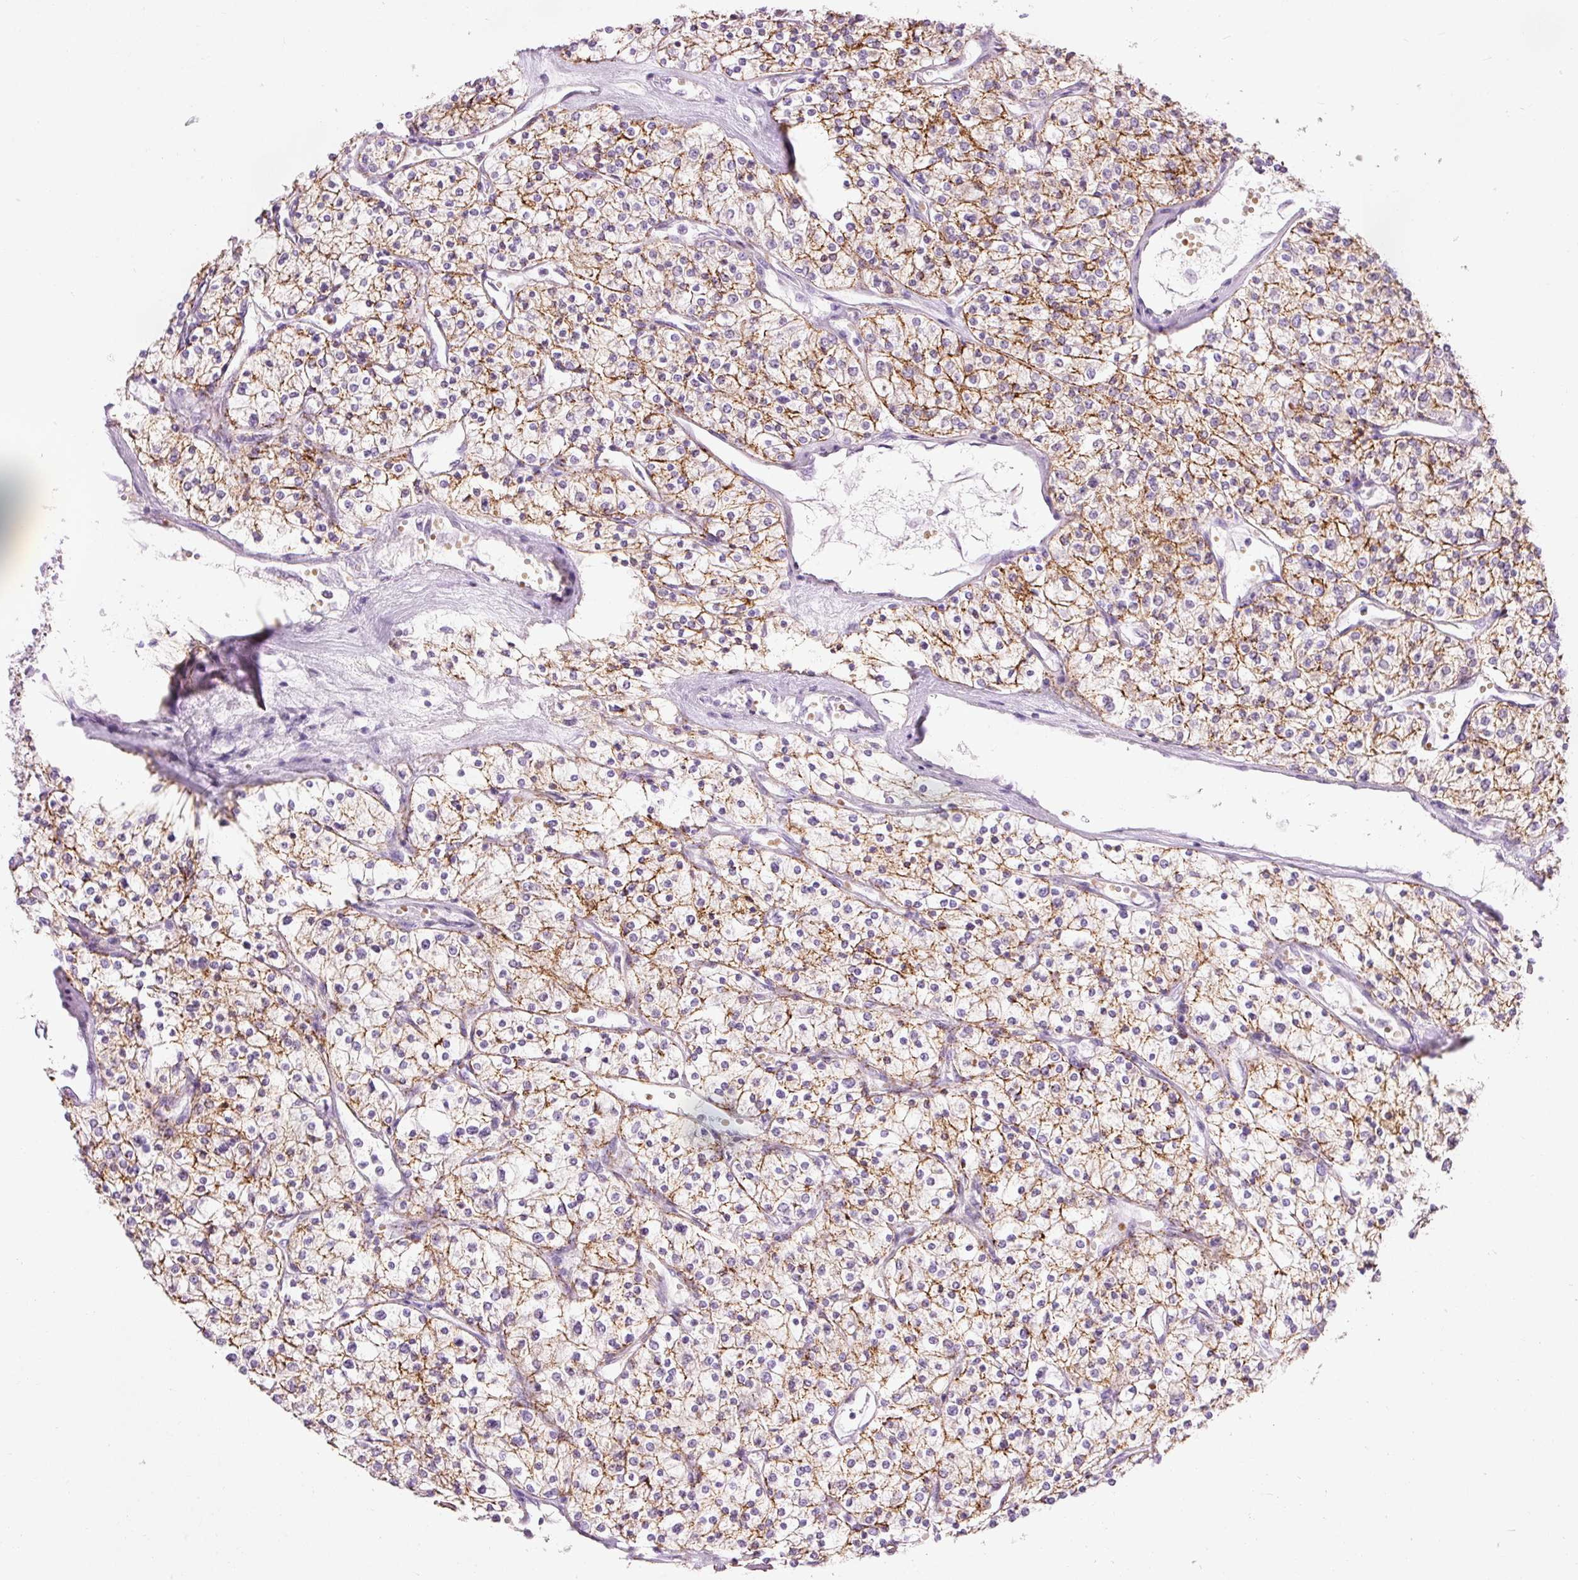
{"staining": {"intensity": "moderate", "quantity": ">75%", "location": "cytoplasmic/membranous"}, "tissue": "renal cancer", "cell_type": "Tumor cells", "image_type": "cancer", "snomed": [{"axis": "morphology", "description": "Adenocarcinoma, NOS"}, {"axis": "topography", "description": "Kidney"}], "caption": "Tumor cells demonstrate moderate cytoplasmic/membranous positivity in about >75% of cells in renal adenocarcinoma. (Brightfield microscopy of DAB IHC at high magnification).", "gene": "DHRS11", "patient": {"sex": "male", "age": 80}}